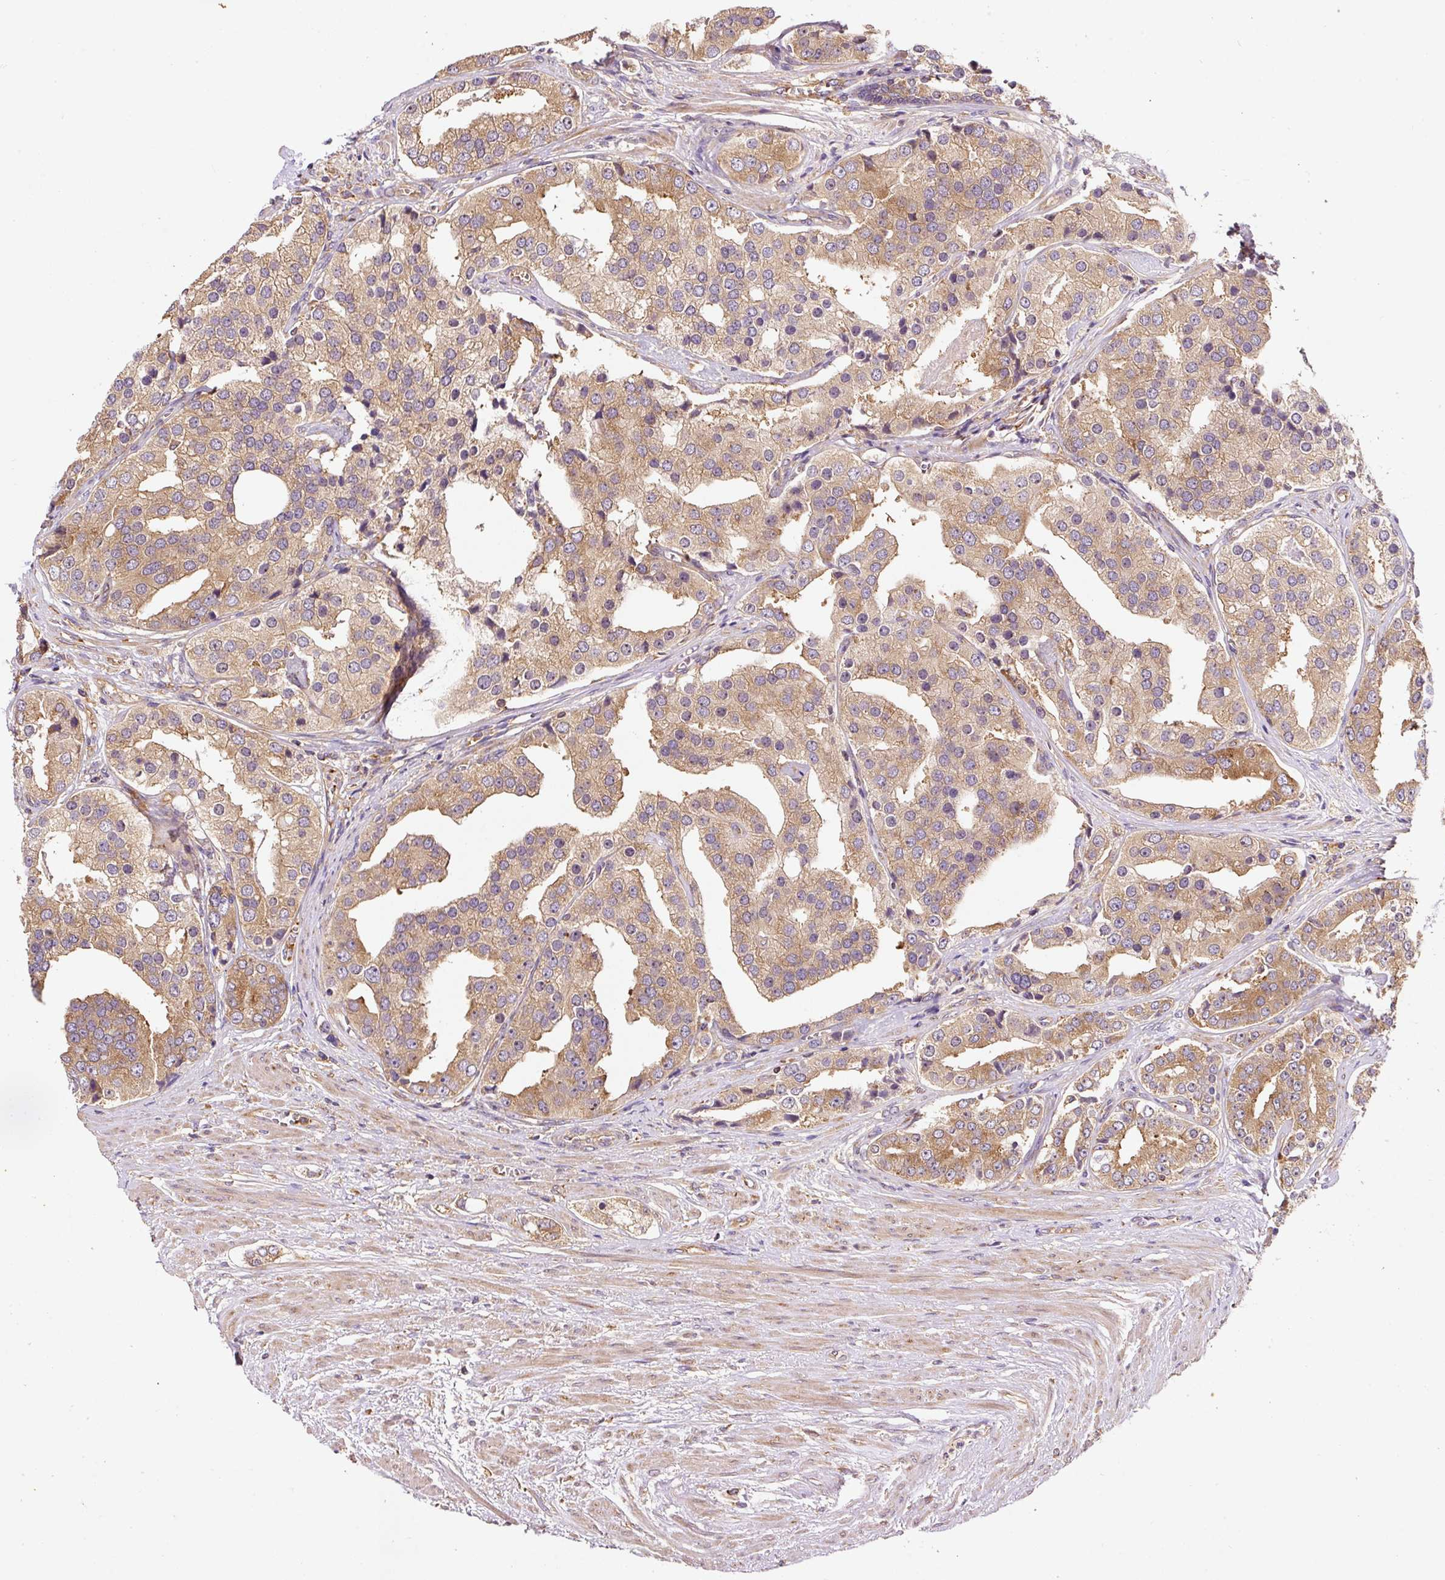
{"staining": {"intensity": "moderate", "quantity": ">75%", "location": "cytoplasmic/membranous"}, "tissue": "prostate cancer", "cell_type": "Tumor cells", "image_type": "cancer", "snomed": [{"axis": "morphology", "description": "Adenocarcinoma, High grade"}, {"axis": "topography", "description": "Prostate"}], "caption": "Prostate high-grade adenocarcinoma tissue demonstrates moderate cytoplasmic/membranous positivity in approximately >75% of tumor cells", "gene": "EIF2S2", "patient": {"sex": "male", "age": 71}}